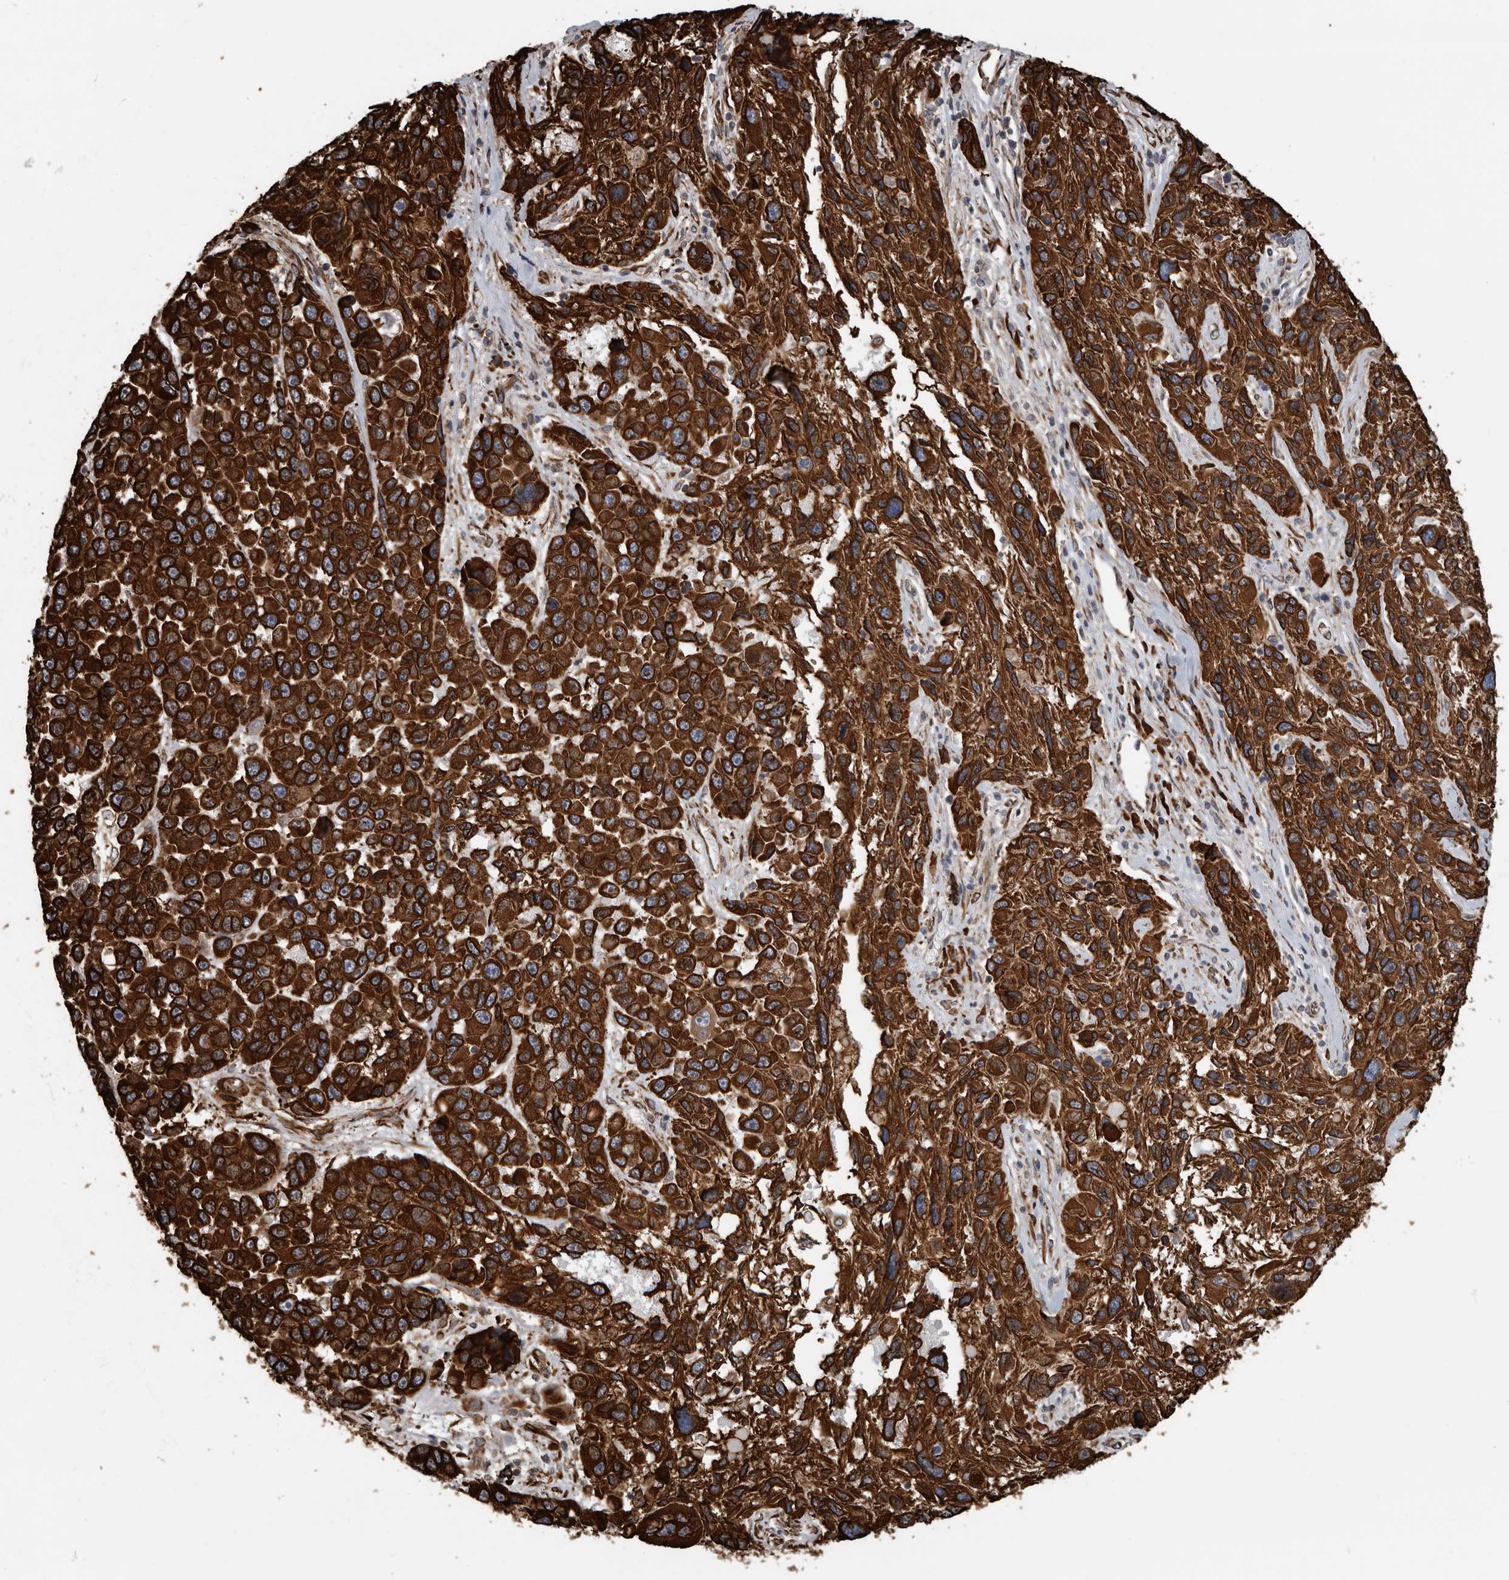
{"staining": {"intensity": "strong", "quantity": ">75%", "location": "cytoplasmic/membranous"}, "tissue": "melanoma", "cell_type": "Tumor cells", "image_type": "cancer", "snomed": [{"axis": "morphology", "description": "Malignant melanoma, NOS"}, {"axis": "topography", "description": "Skin"}], "caption": "This image shows immunohistochemistry (IHC) staining of malignant melanoma, with high strong cytoplasmic/membranous positivity in approximately >75% of tumor cells.", "gene": "CEP350", "patient": {"sex": "male", "age": 53}}